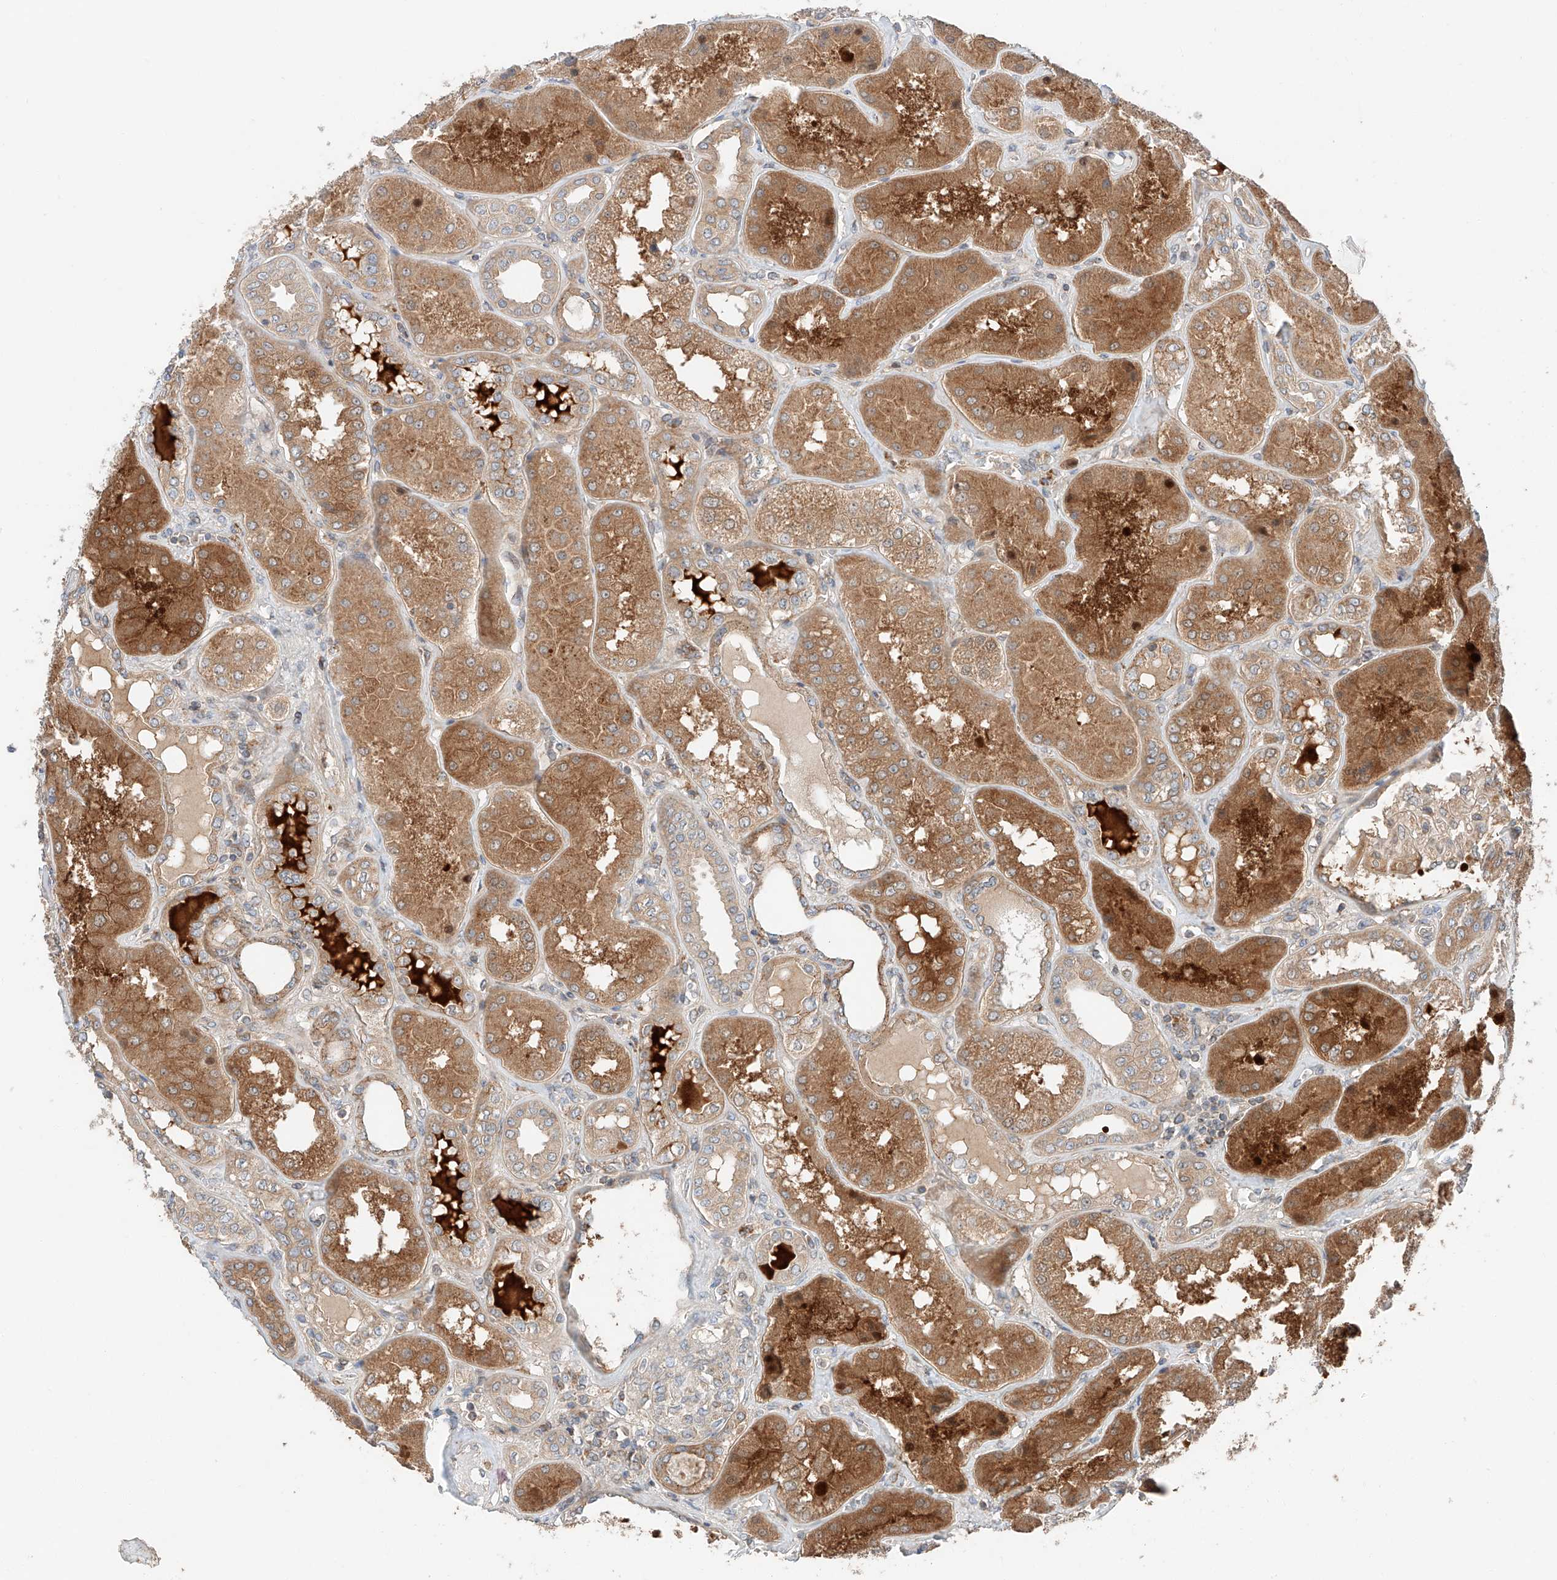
{"staining": {"intensity": "weak", "quantity": "25%-75%", "location": "cytoplasmic/membranous"}, "tissue": "kidney", "cell_type": "Cells in glomeruli", "image_type": "normal", "snomed": [{"axis": "morphology", "description": "Normal tissue, NOS"}, {"axis": "topography", "description": "Kidney"}], "caption": "Kidney stained for a protein displays weak cytoplasmic/membranous positivity in cells in glomeruli.", "gene": "XPNPEP1", "patient": {"sex": "female", "age": 56}}